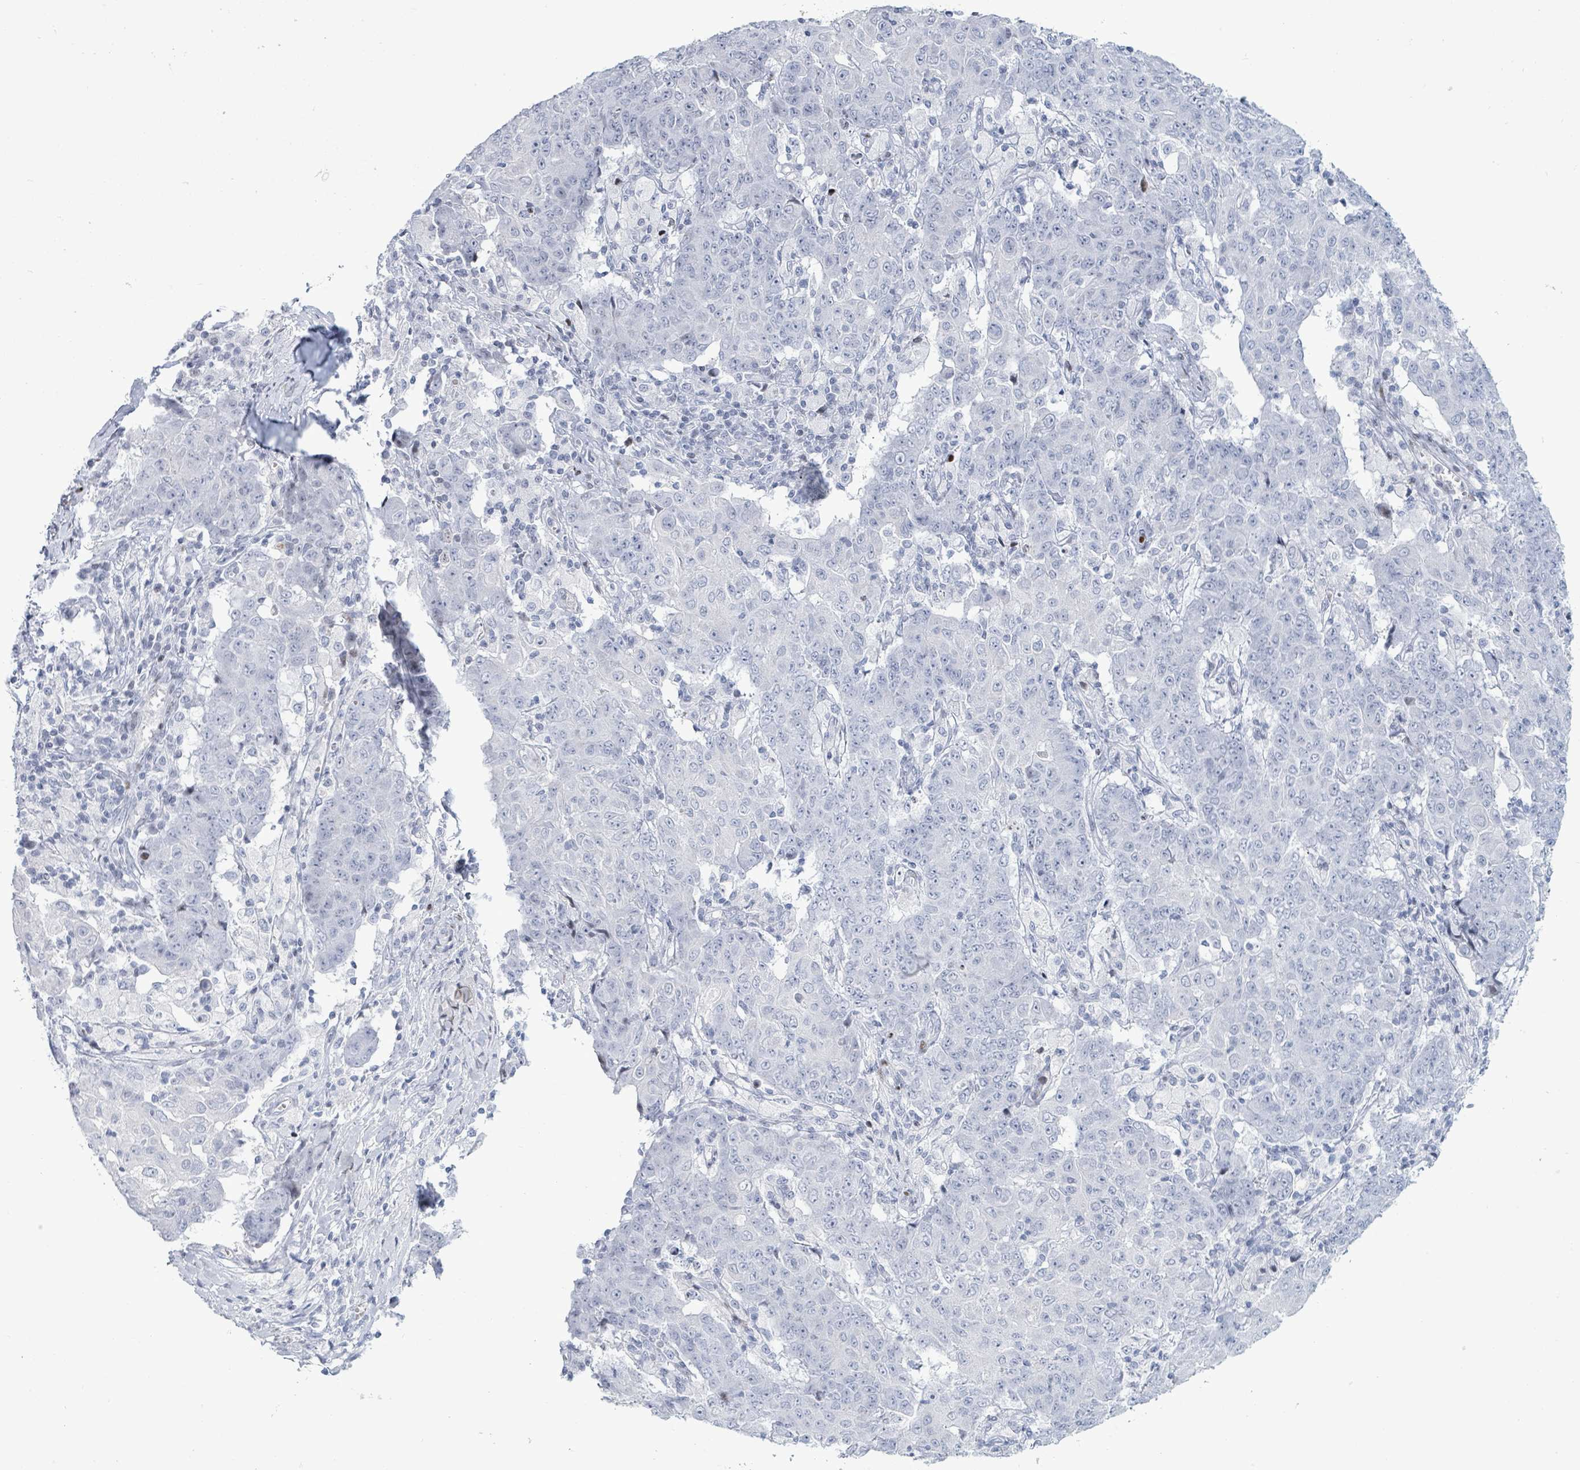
{"staining": {"intensity": "negative", "quantity": "none", "location": "none"}, "tissue": "ovarian cancer", "cell_type": "Tumor cells", "image_type": "cancer", "snomed": [{"axis": "morphology", "description": "Carcinoma, endometroid"}, {"axis": "topography", "description": "Ovary"}], "caption": "Human ovarian cancer (endometroid carcinoma) stained for a protein using immunohistochemistry shows no staining in tumor cells.", "gene": "MALL", "patient": {"sex": "female", "age": 42}}